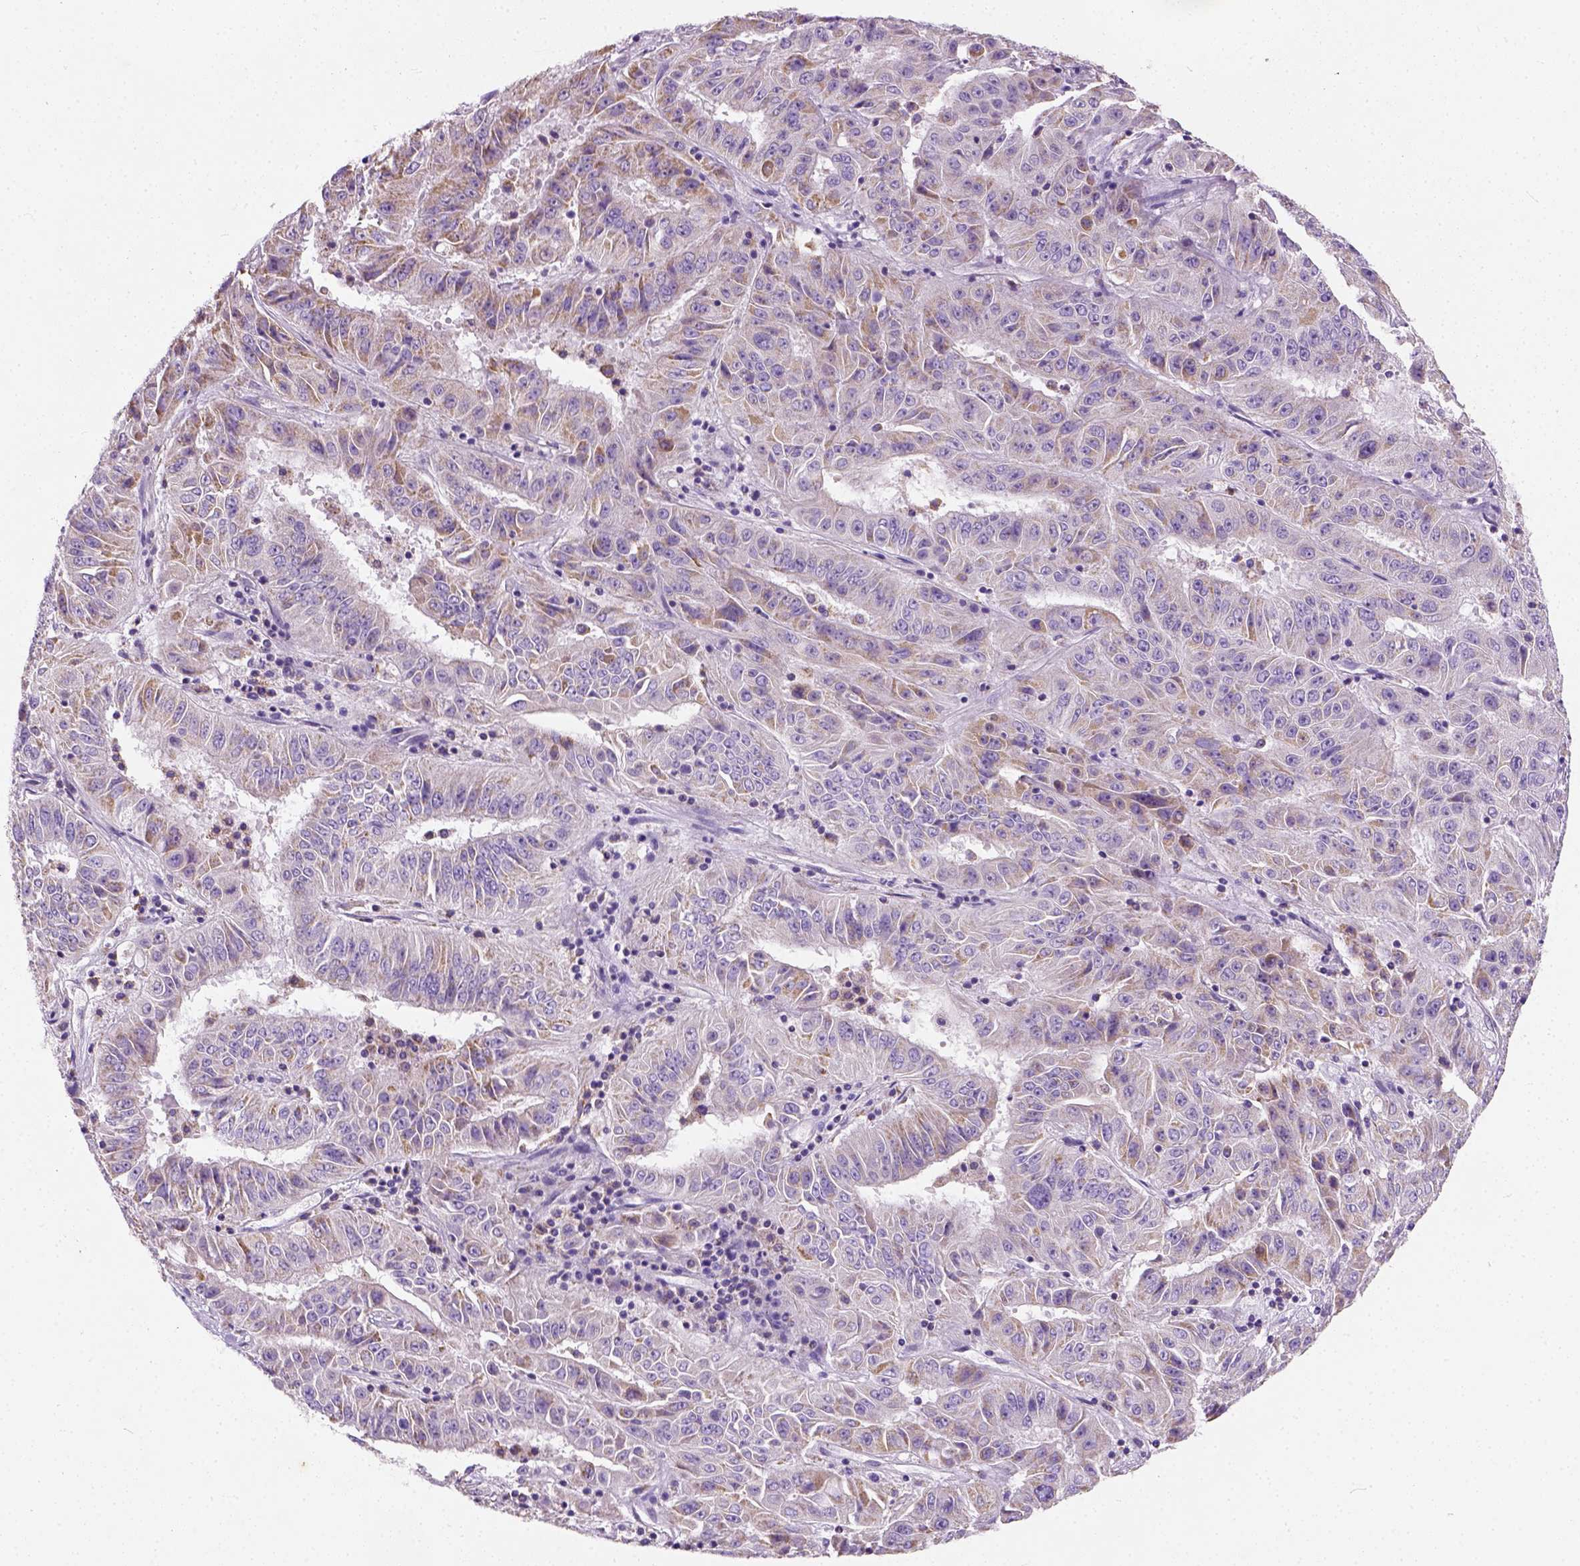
{"staining": {"intensity": "weak", "quantity": "<25%", "location": "cytoplasmic/membranous"}, "tissue": "pancreatic cancer", "cell_type": "Tumor cells", "image_type": "cancer", "snomed": [{"axis": "morphology", "description": "Adenocarcinoma, NOS"}, {"axis": "topography", "description": "Pancreas"}], "caption": "This is an immunohistochemistry (IHC) micrograph of human pancreatic cancer. There is no positivity in tumor cells.", "gene": "CHODL", "patient": {"sex": "male", "age": 63}}